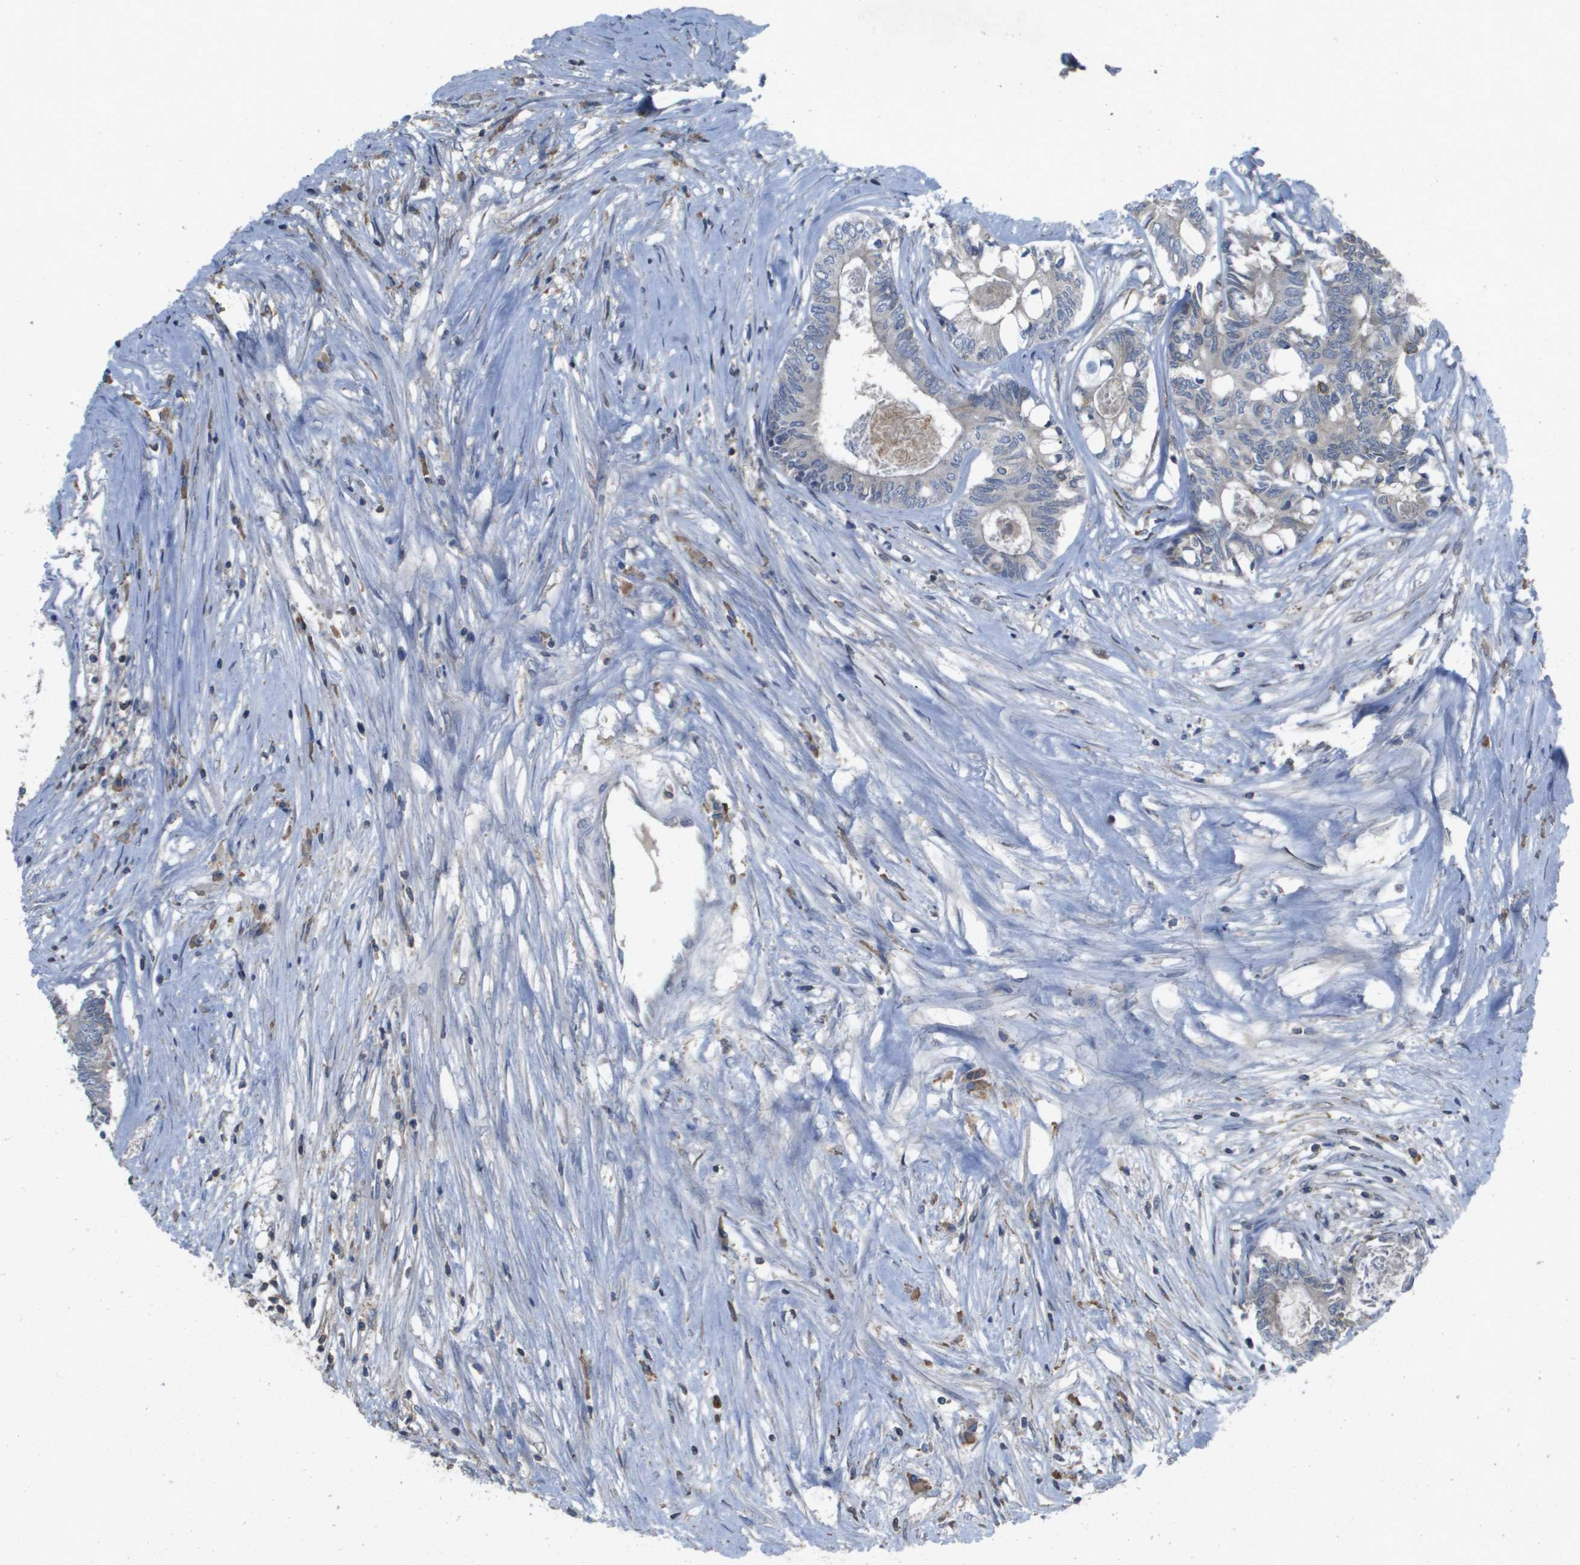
{"staining": {"intensity": "negative", "quantity": "none", "location": "none"}, "tissue": "colorectal cancer", "cell_type": "Tumor cells", "image_type": "cancer", "snomed": [{"axis": "morphology", "description": "Adenocarcinoma, NOS"}, {"axis": "topography", "description": "Rectum"}], "caption": "A histopathology image of human colorectal adenocarcinoma is negative for staining in tumor cells. (DAB immunohistochemistry with hematoxylin counter stain).", "gene": "CLCA4", "patient": {"sex": "male", "age": 63}}